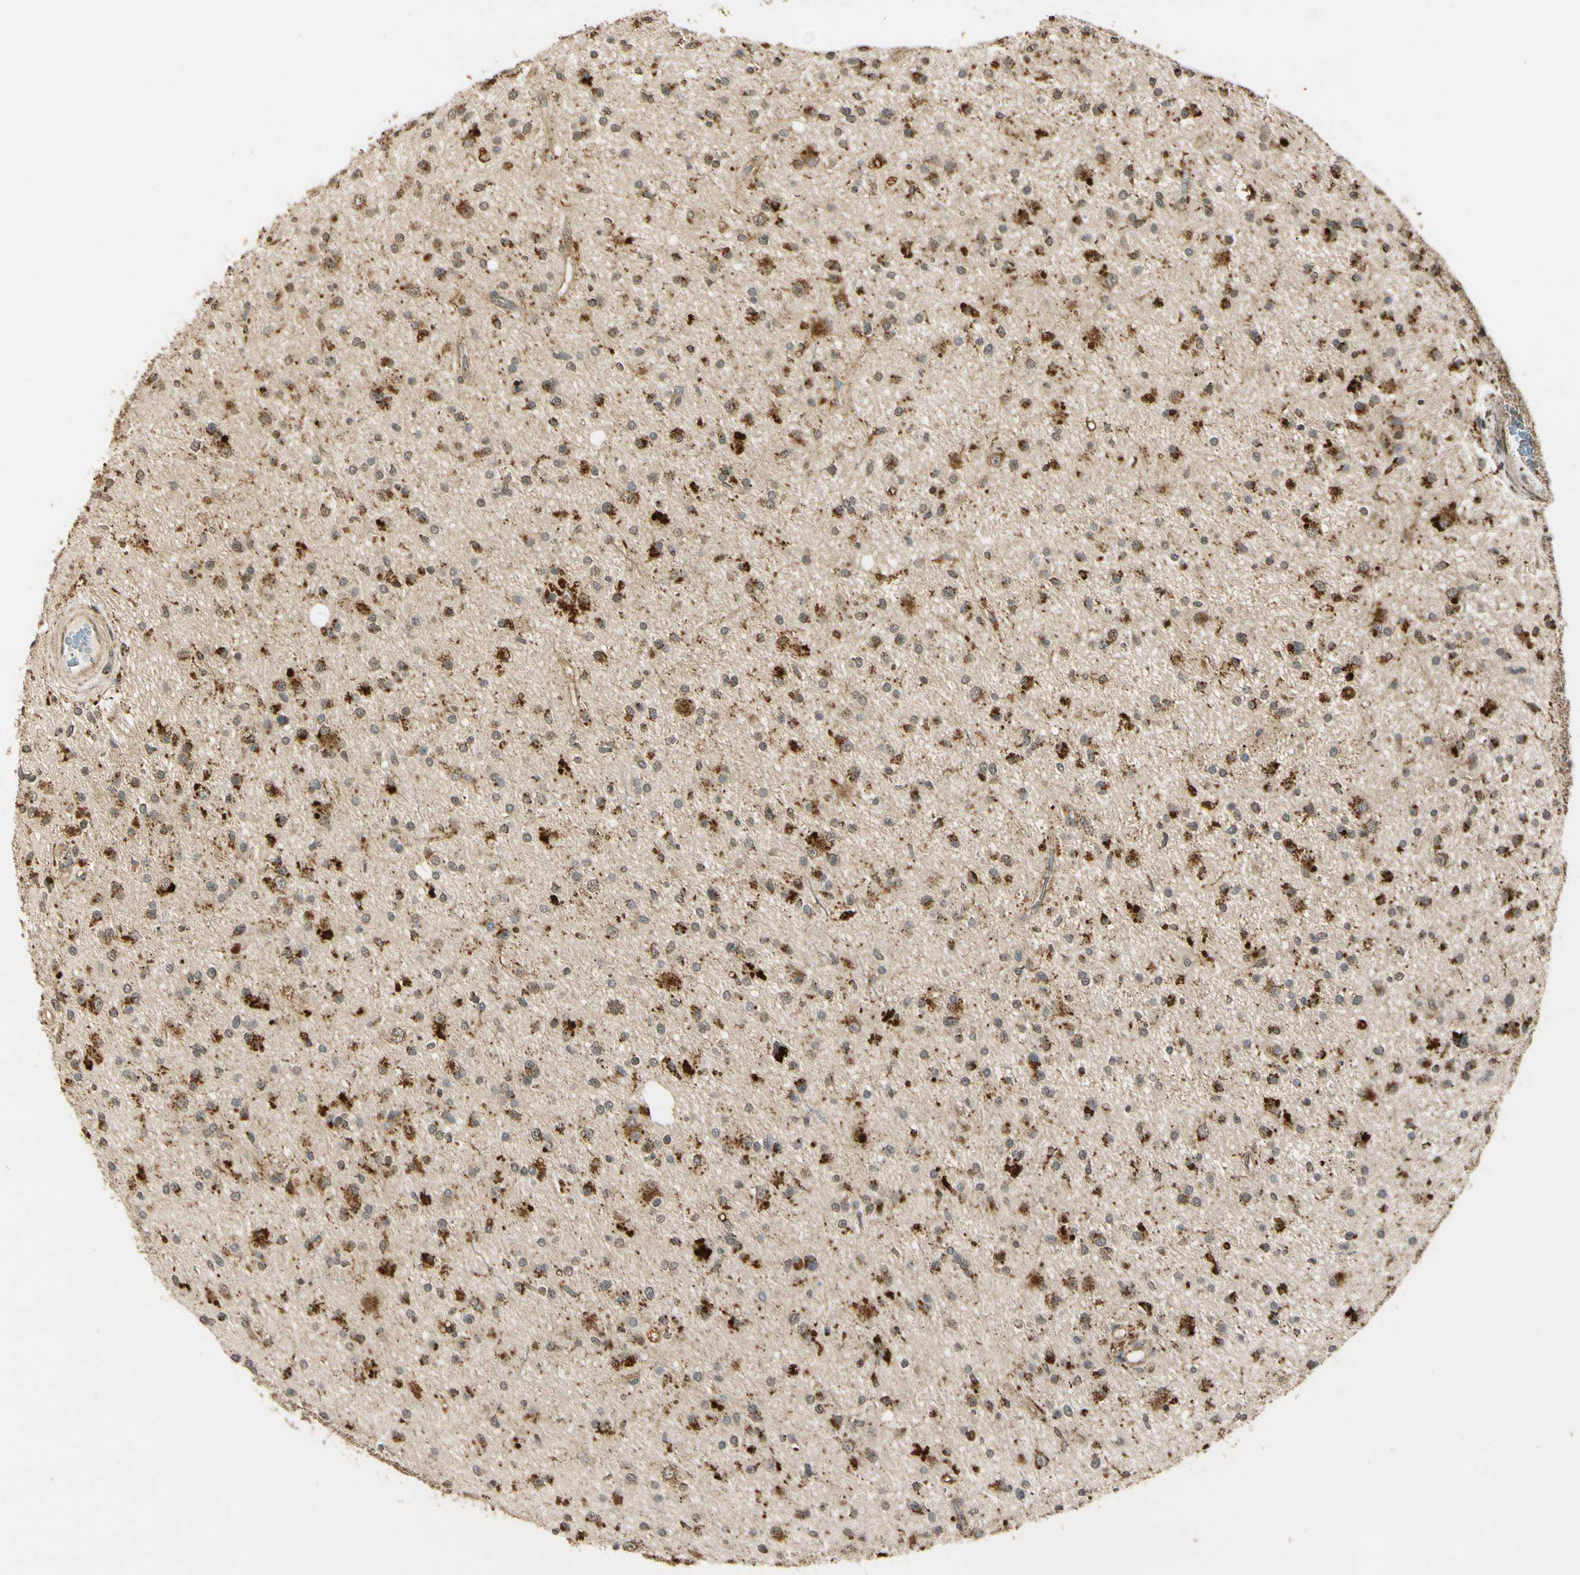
{"staining": {"intensity": "strong", "quantity": "25%-75%", "location": "cytoplasmic/membranous"}, "tissue": "glioma", "cell_type": "Tumor cells", "image_type": "cancer", "snomed": [{"axis": "morphology", "description": "Glioma, malignant, High grade"}, {"axis": "topography", "description": "Brain"}], "caption": "Glioma stained with a brown dye displays strong cytoplasmic/membranous positive positivity in approximately 25%-75% of tumor cells.", "gene": "LAMTOR1", "patient": {"sex": "male", "age": 33}}